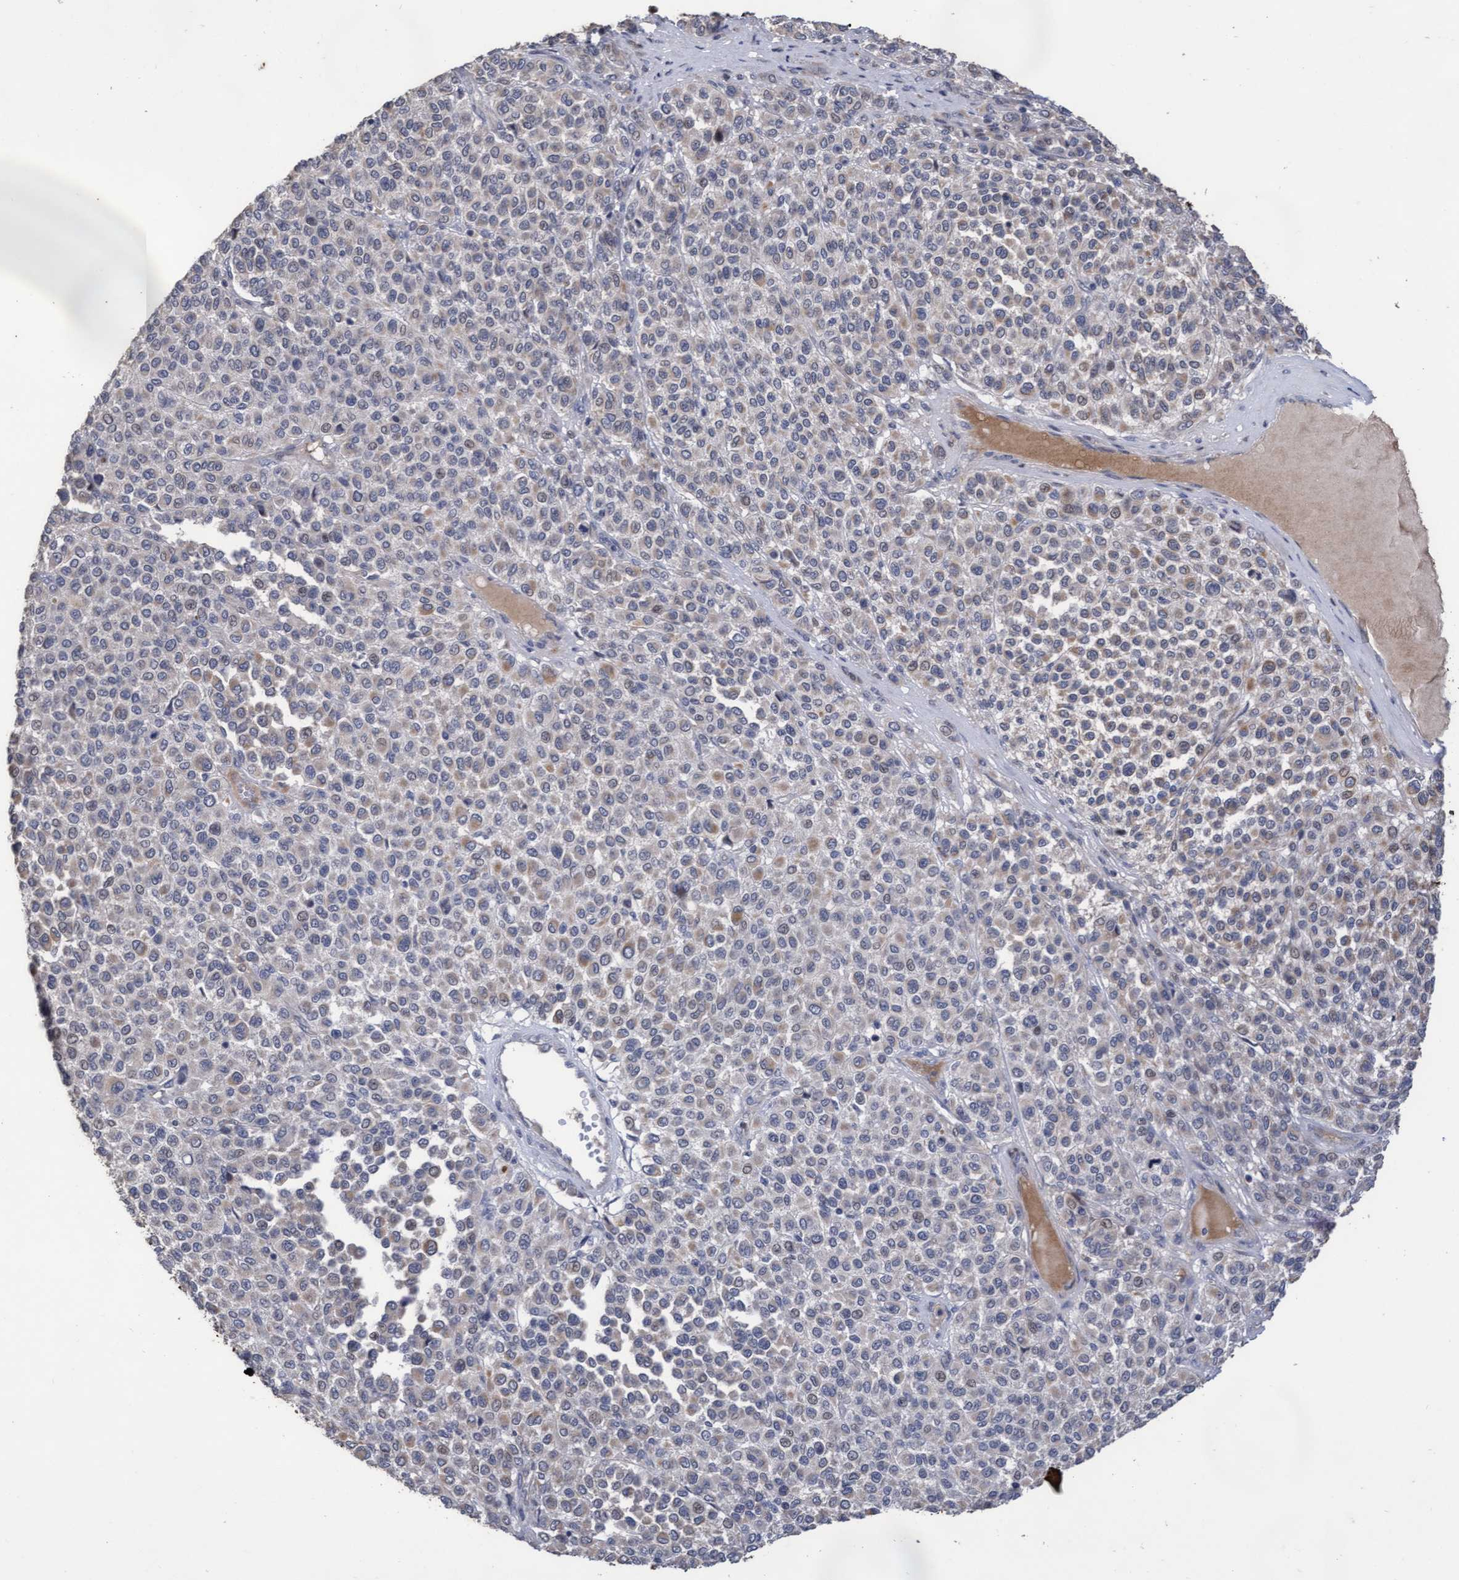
{"staining": {"intensity": "weak", "quantity": "<25%", "location": "cytoplasmic/membranous"}, "tissue": "melanoma", "cell_type": "Tumor cells", "image_type": "cancer", "snomed": [{"axis": "morphology", "description": "Malignant melanoma, Metastatic site"}, {"axis": "topography", "description": "Pancreas"}], "caption": "Immunohistochemistry (IHC) histopathology image of human malignant melanoma (metastatic site) stained for a protein (brown), which shows no expression in tumor cells. (DAB immunohistochemistry (IHC), high magnification).", "gene": "KRT24", "patient": {"sex": "female", "age": 30}}